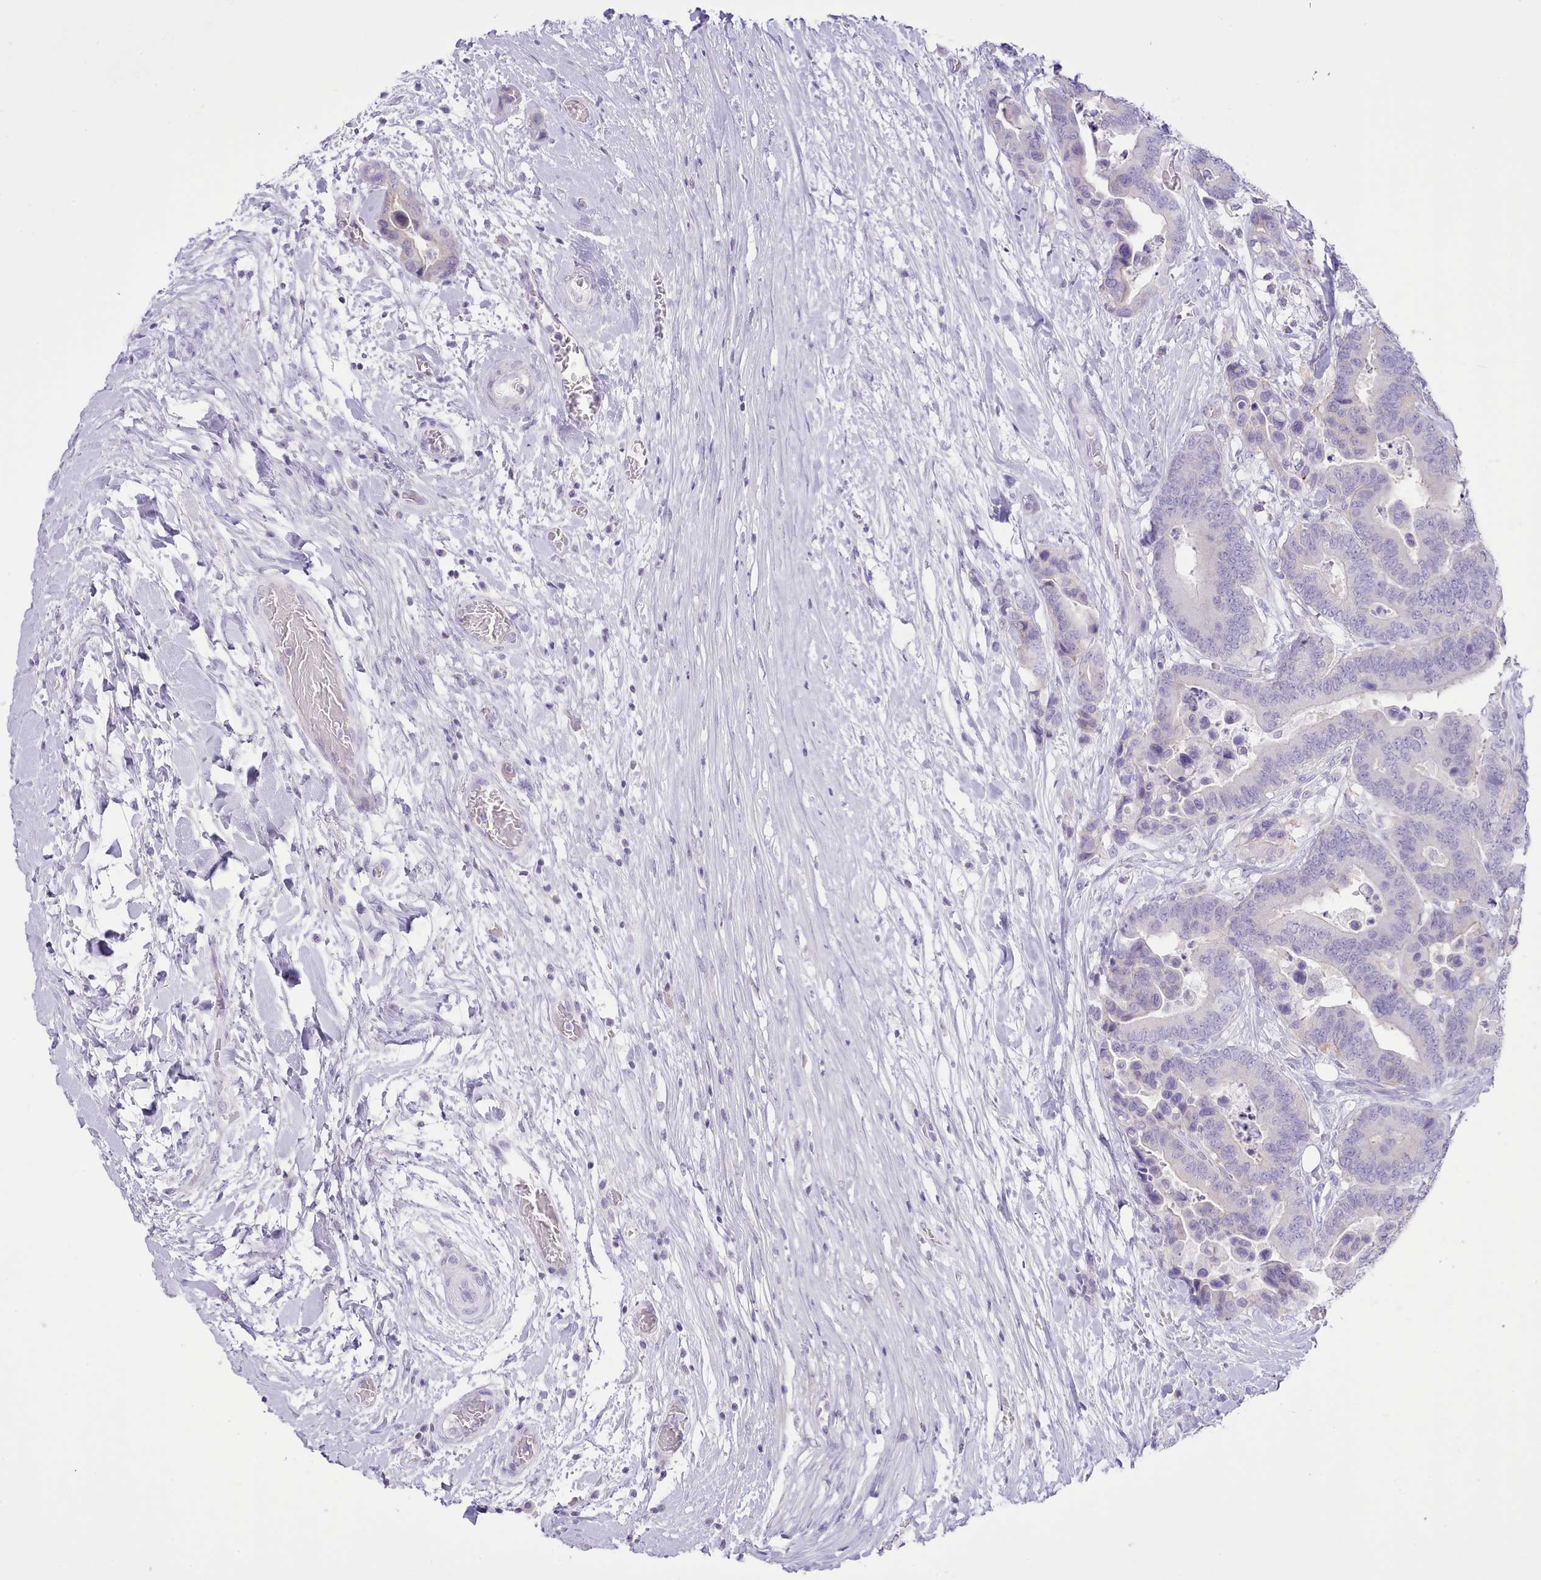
{"staining": {"intensity": "negative", "quantity": "none", "location": "none"}, "tissue": "colorectal cancer", "cell_type": "Tumor cells", "image_type": "cancer", "snomed": [{"axis": "morphology", "description": "Adenocarcinoma, NOS"}, {"axis": "topography", "description": "Colon"}], "caption": "Immunohistochemical staining of human colorectal cancer demonstrates no significant expression in tumor cells. (DAB (3,3'-diaminobenzidine) immunohistochemistry (IHC) visualized using brightfield microscopy, high magnification).", "gene": "MDFI", "patient": {"sex": "male", "age": 82}}